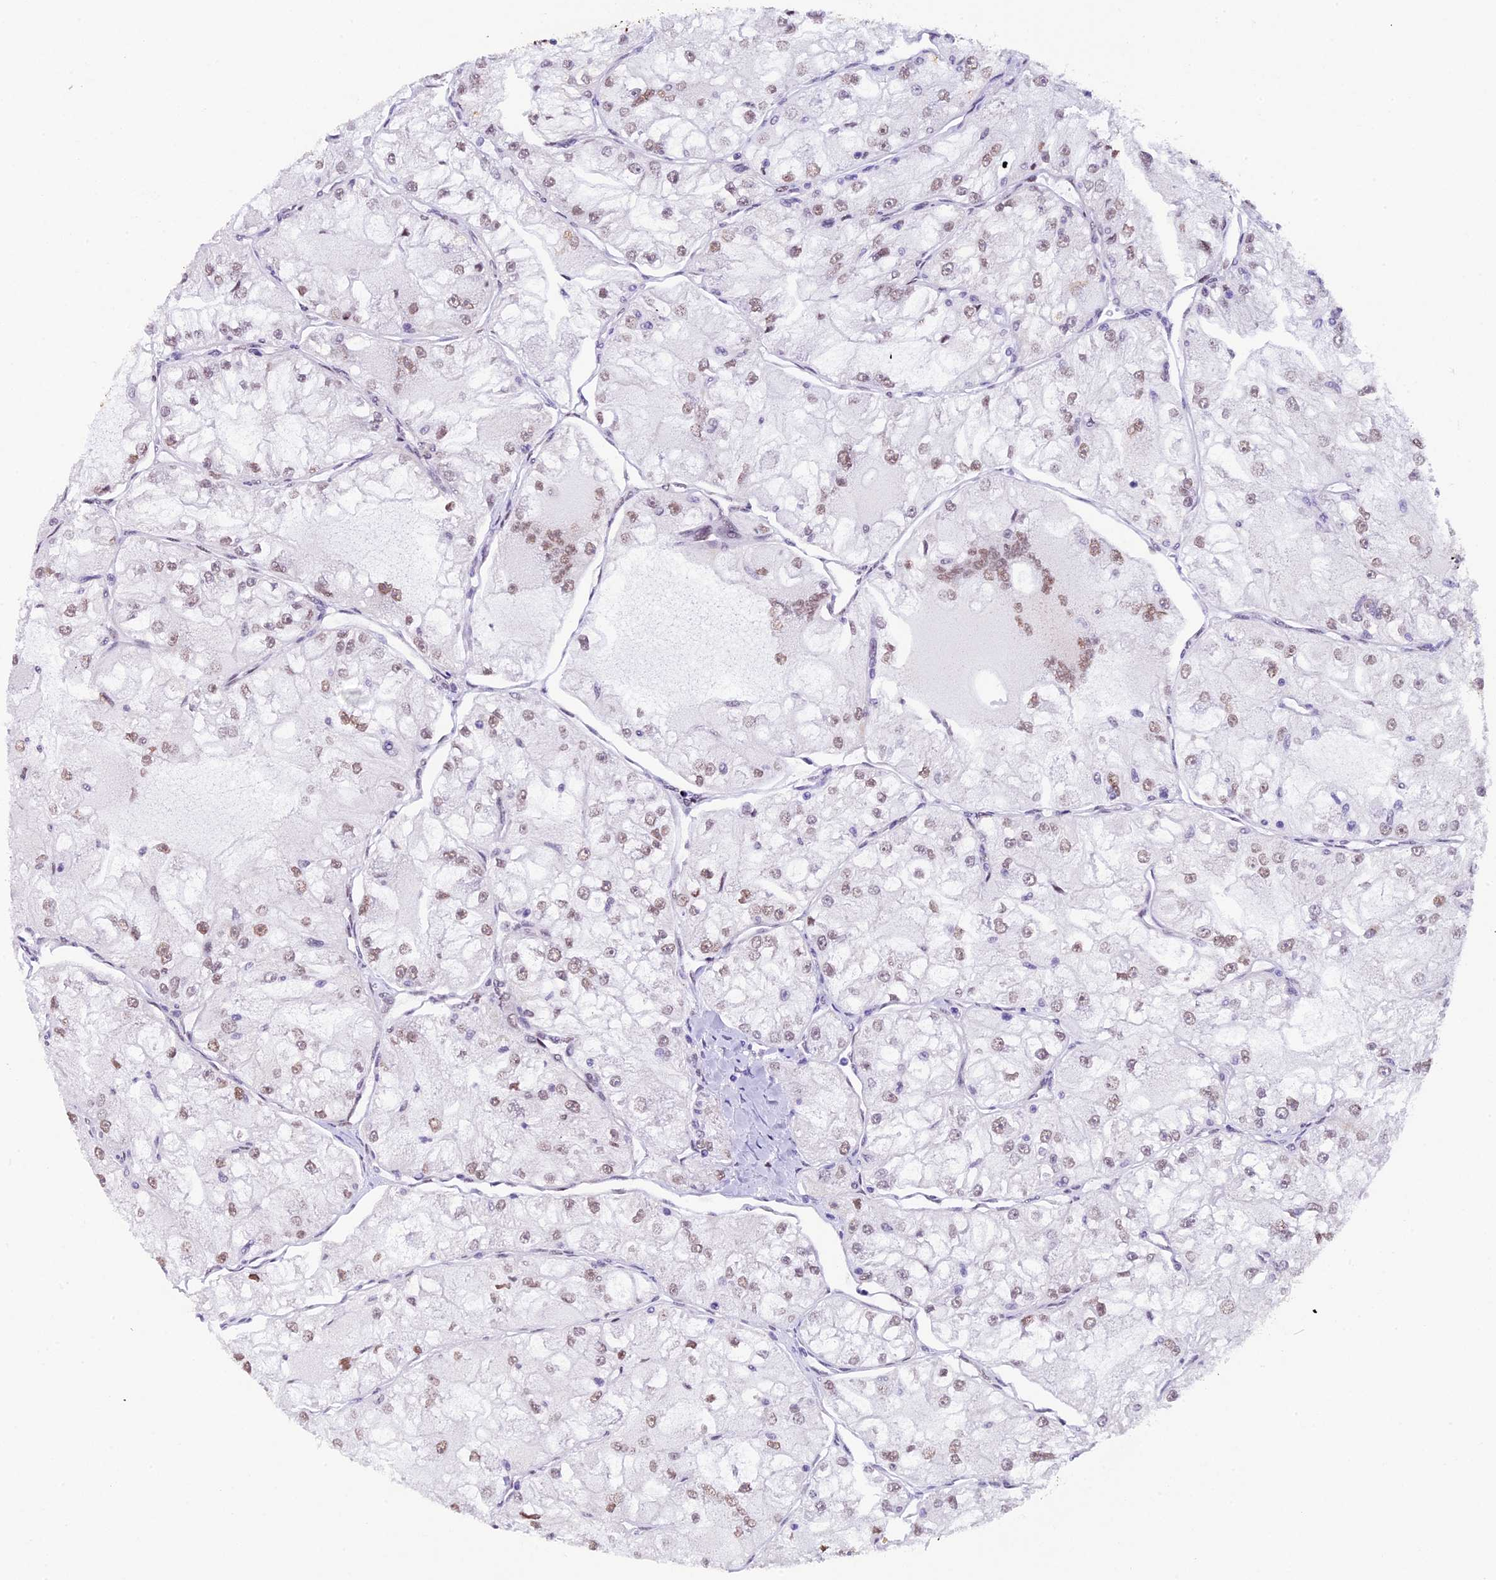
{"staining": {"intensity": "weak", "quantity": ">75%", "location": "nuclear"}, "tissue": "renal cancer", "cell_type": "Tumor cells", "image_type": "cancer", "snomed": [{"axis": "morphology", "description": "Adenocarcinoma, NOS"}, {"axis": "topography", "description": "Kidney"}], "caption": "About >75% of tumor cells in human renal adenocarcinoma show weak nuclear protein staining as visualized by brown immunohistochemical staining.", "gene": "TFAM", "patient": {"sex": "female", "age": 72}}